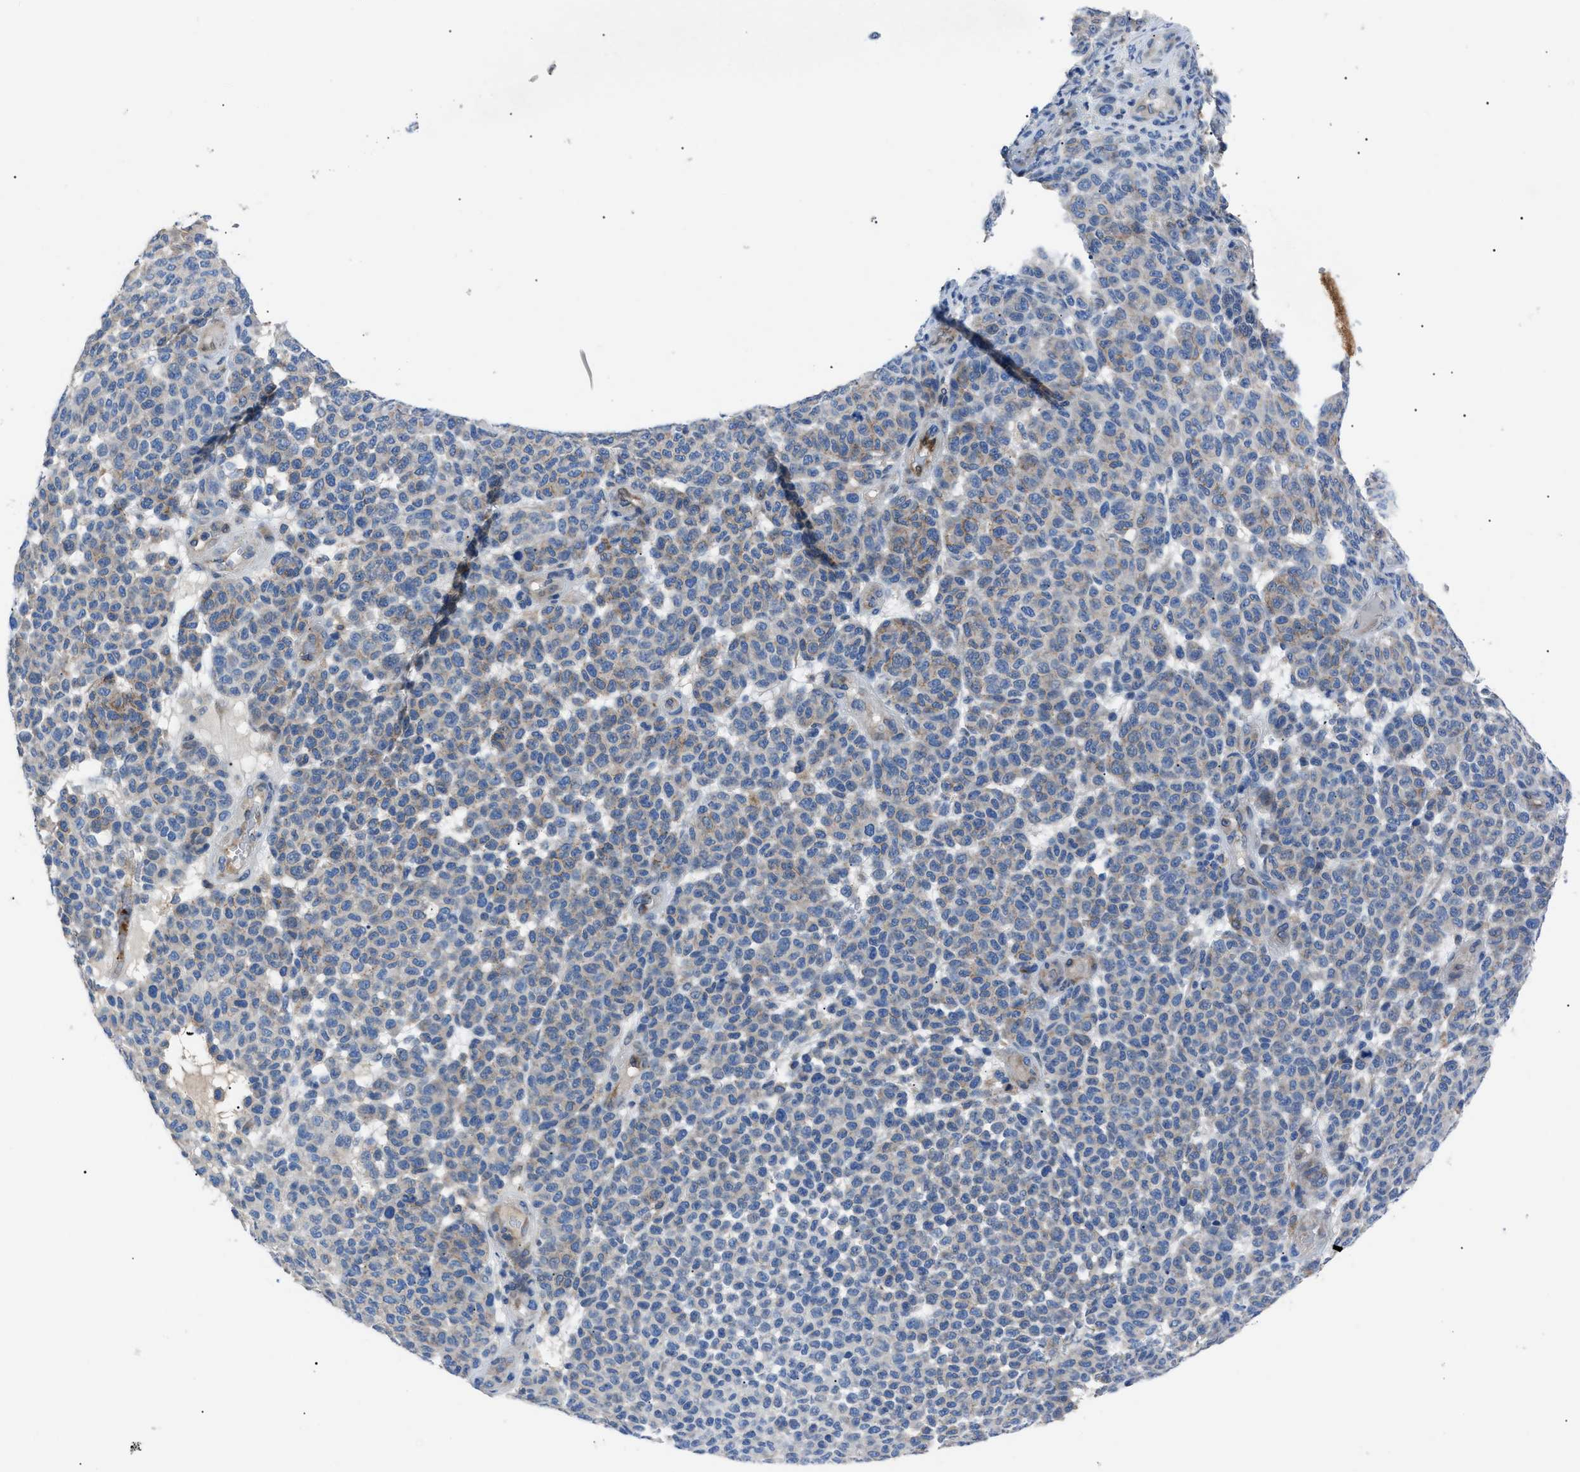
{"staining": {"intensity": "weak", "quantity": "<25%", "location": "cytoplasmic/membranous"}, "tissue": "melanoma", "cell_type": "Tumor cells", "image_type": "cancer", "snomed": [{"axis": "morphology", "description": "Malignant melanoma, NOS"}, {"axis": "topography", "description": "Skin"}], "caption": "IHC photomicrograph of human melanoma stained for a protein (brown), which shows no staining in tumor cells.", "gene": "ZDHHC24", "patient": {"sex": "male", "age": 59}}